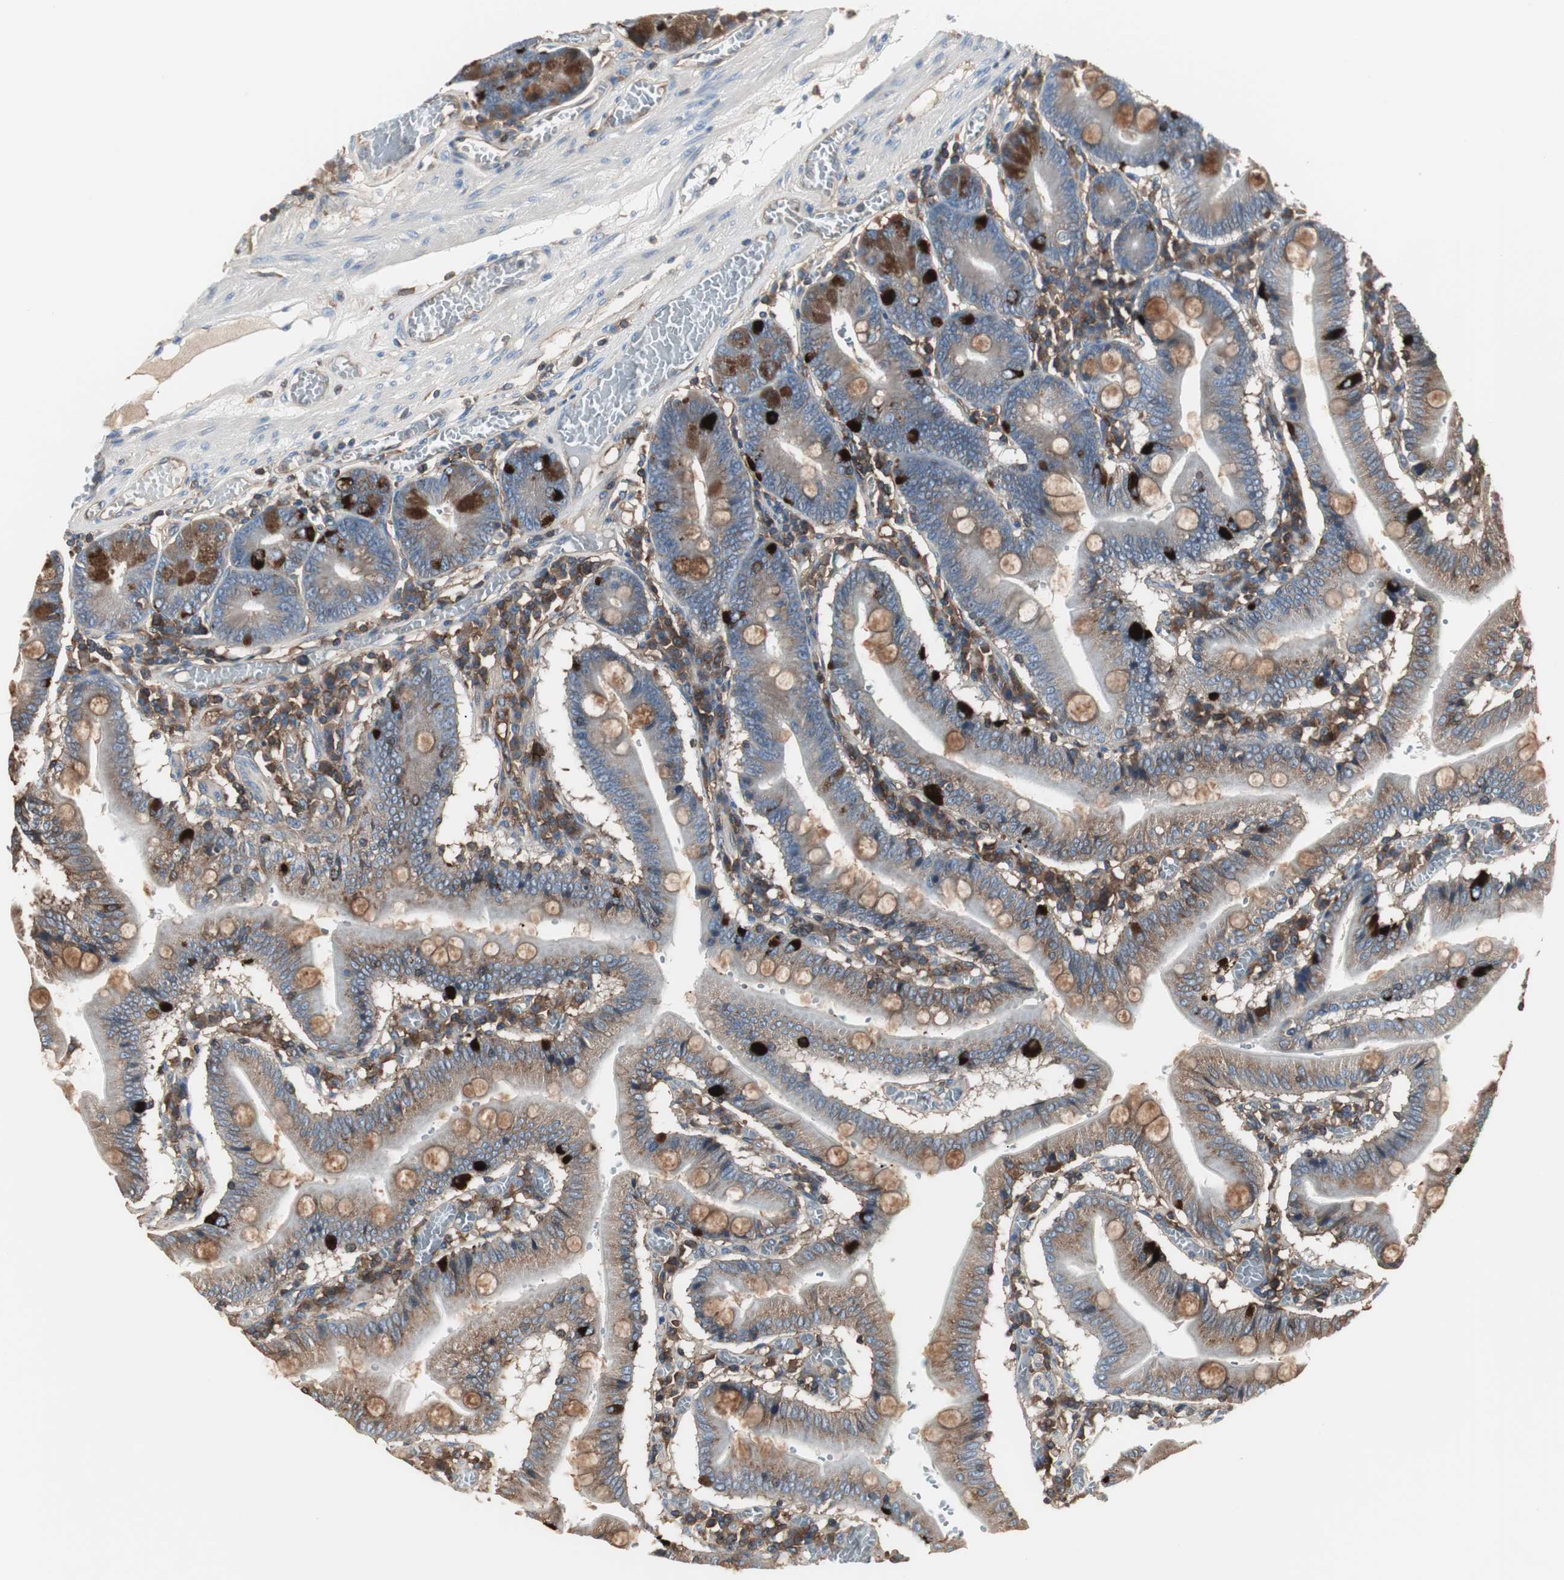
{"staining": {"intensity": "moderate", "quantity": ">75%", "location": "cytoplasmic/membranous"}, "tissue": "small intestine", "cell_type": "Glandular cells", "image_type": "normal", "snomed": [{"axis": "morphology", "description": "Normal tissue, NOS"}, {"axis": "topography", "description": "Small intestine"}], "caption": "Immunohistochemical staining of benign human small intestine shows medium levels of moderate cytoplasmic/membranous positivity in approximately >75% of glandular cells.", "gene": "B2M", "patient": {"sex": "male", "age": 71}}